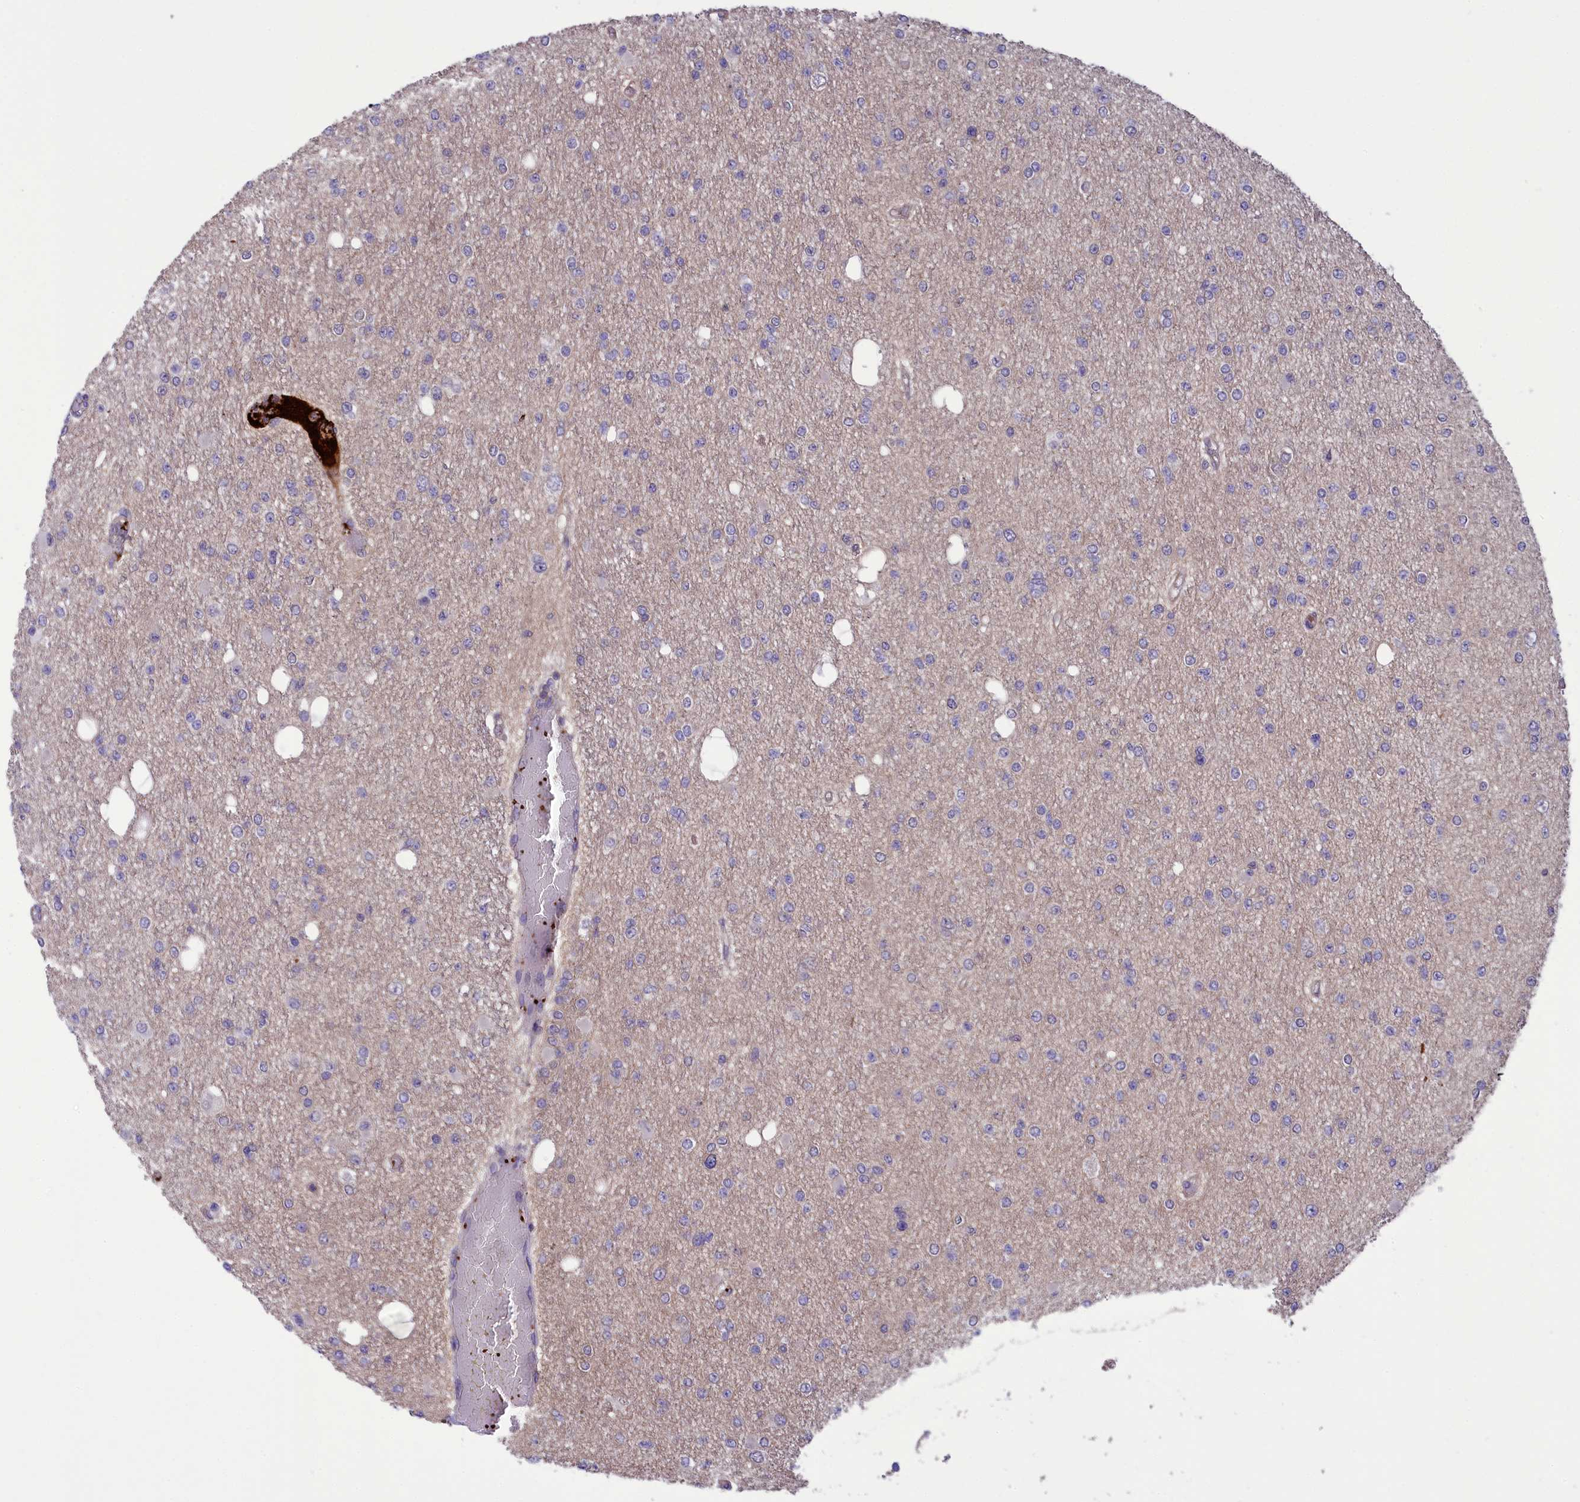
{"staining": {"intensity": "negative", "quantity": "none", "location": "none"}, "tissue": "glioma", "cell_type": "Tumor cells", "image_type": "cancer", "snomed": [{"axis": "morphology", "description": "Glioma, malignant, Low grade"}, {"axis": "topography", "description": "Brain"}], "caption": "Tumor cells show no significant protein expression in glioma.", "gene": "HEATR3", "patient": {"sex": "female", "age": 22}}